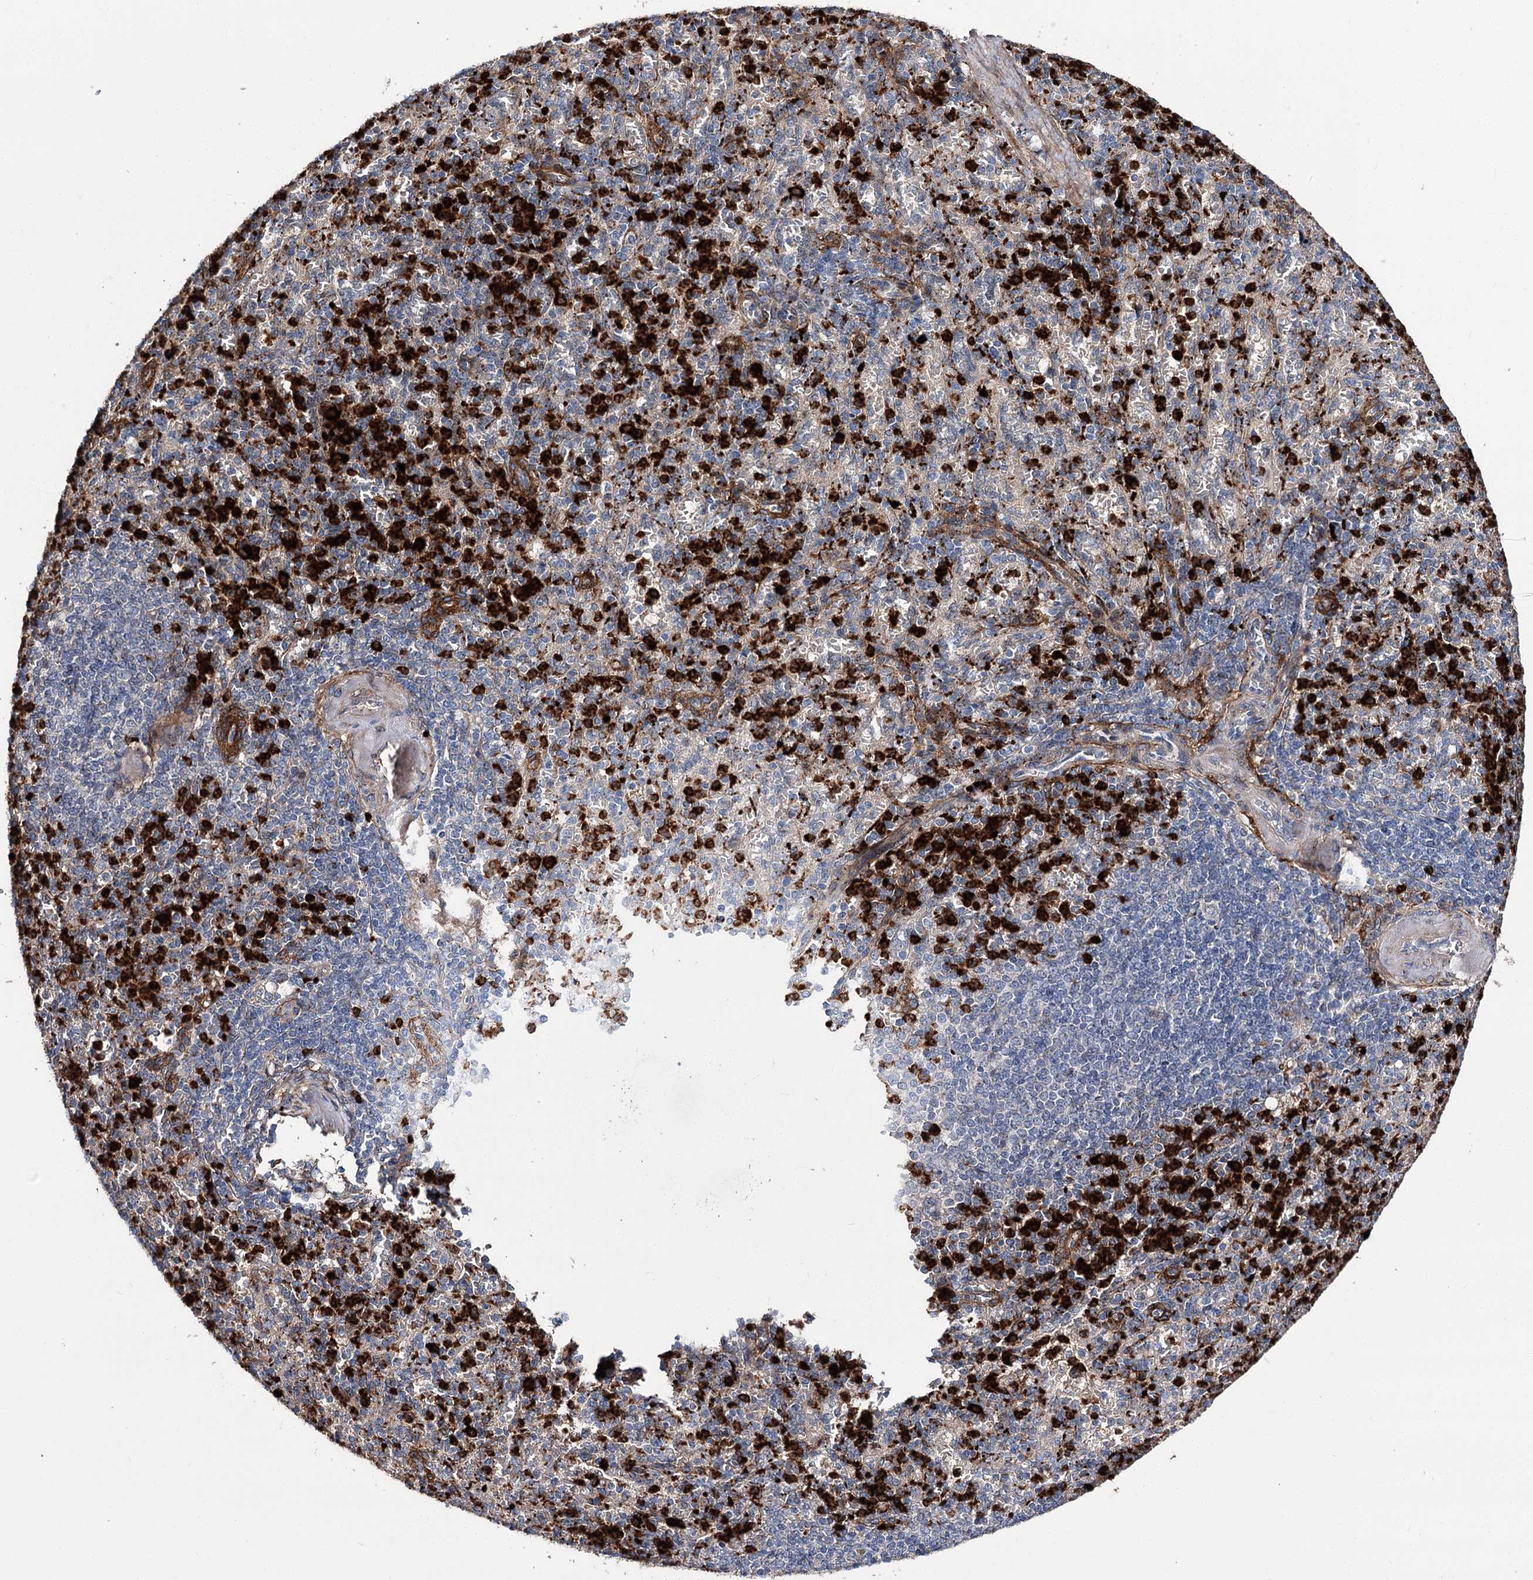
{"staining": {"intensity": "strong", "quantity": "<25%", "location": "cytoplasmic/membranous"}, "tissue": "spleen", "cell_type": "Cells in red pulp", "image_type": "normal", "snomed": [{"axis": "morphology", "description": "Normal tissue, NOS"}, {"axis": "topography", "description": "Spleen"}], "caption": "Normal spleen shows strong cytoplasmic/membranous expression in approximately <25% of cells in red pulp.", "gene": "MINDY3", "patient": {"sex": "female", "age": 74}}